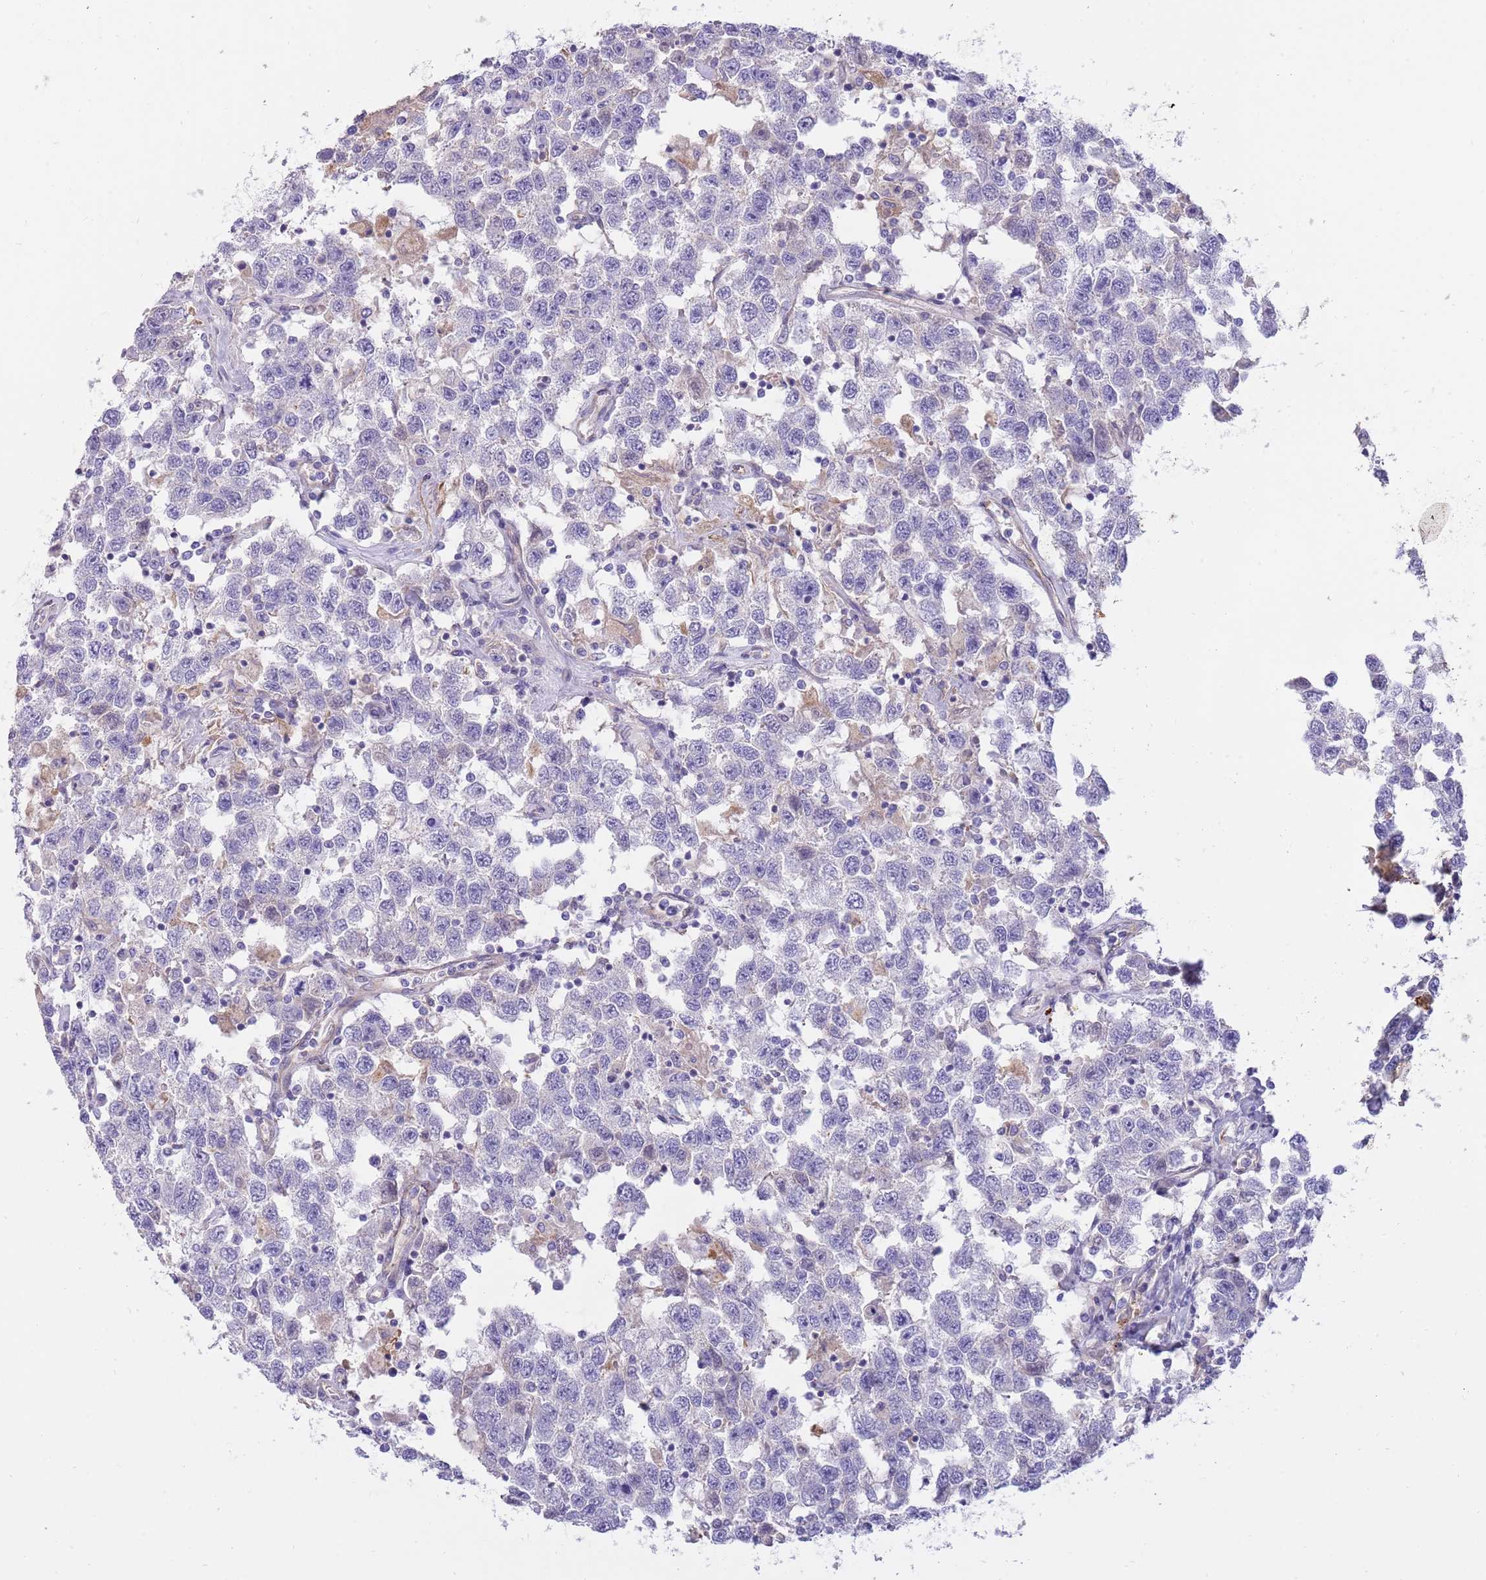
{"staining": {"intensity": "negative", "quantity": "none", "location": "none"}, "tissue": "testis cancer", "cell_type": "Tumor cells", "image_type": "cancer", "snomed": [{"axis": "morphology", "description": "Seminoma, NOS"}, {"axis": "topography", "description": "Testis"}], "caption": "A micrograph of human seminoma (testis) is negative for staining in tumor cells. Brightfield microscopy of immunohistochemistry (IHC) stained with DAB (brown) and hematoxylin (blue), captured at high magnification.", "gene": "MOGAT1", "patient": {"sex": "male", "age": 41}}